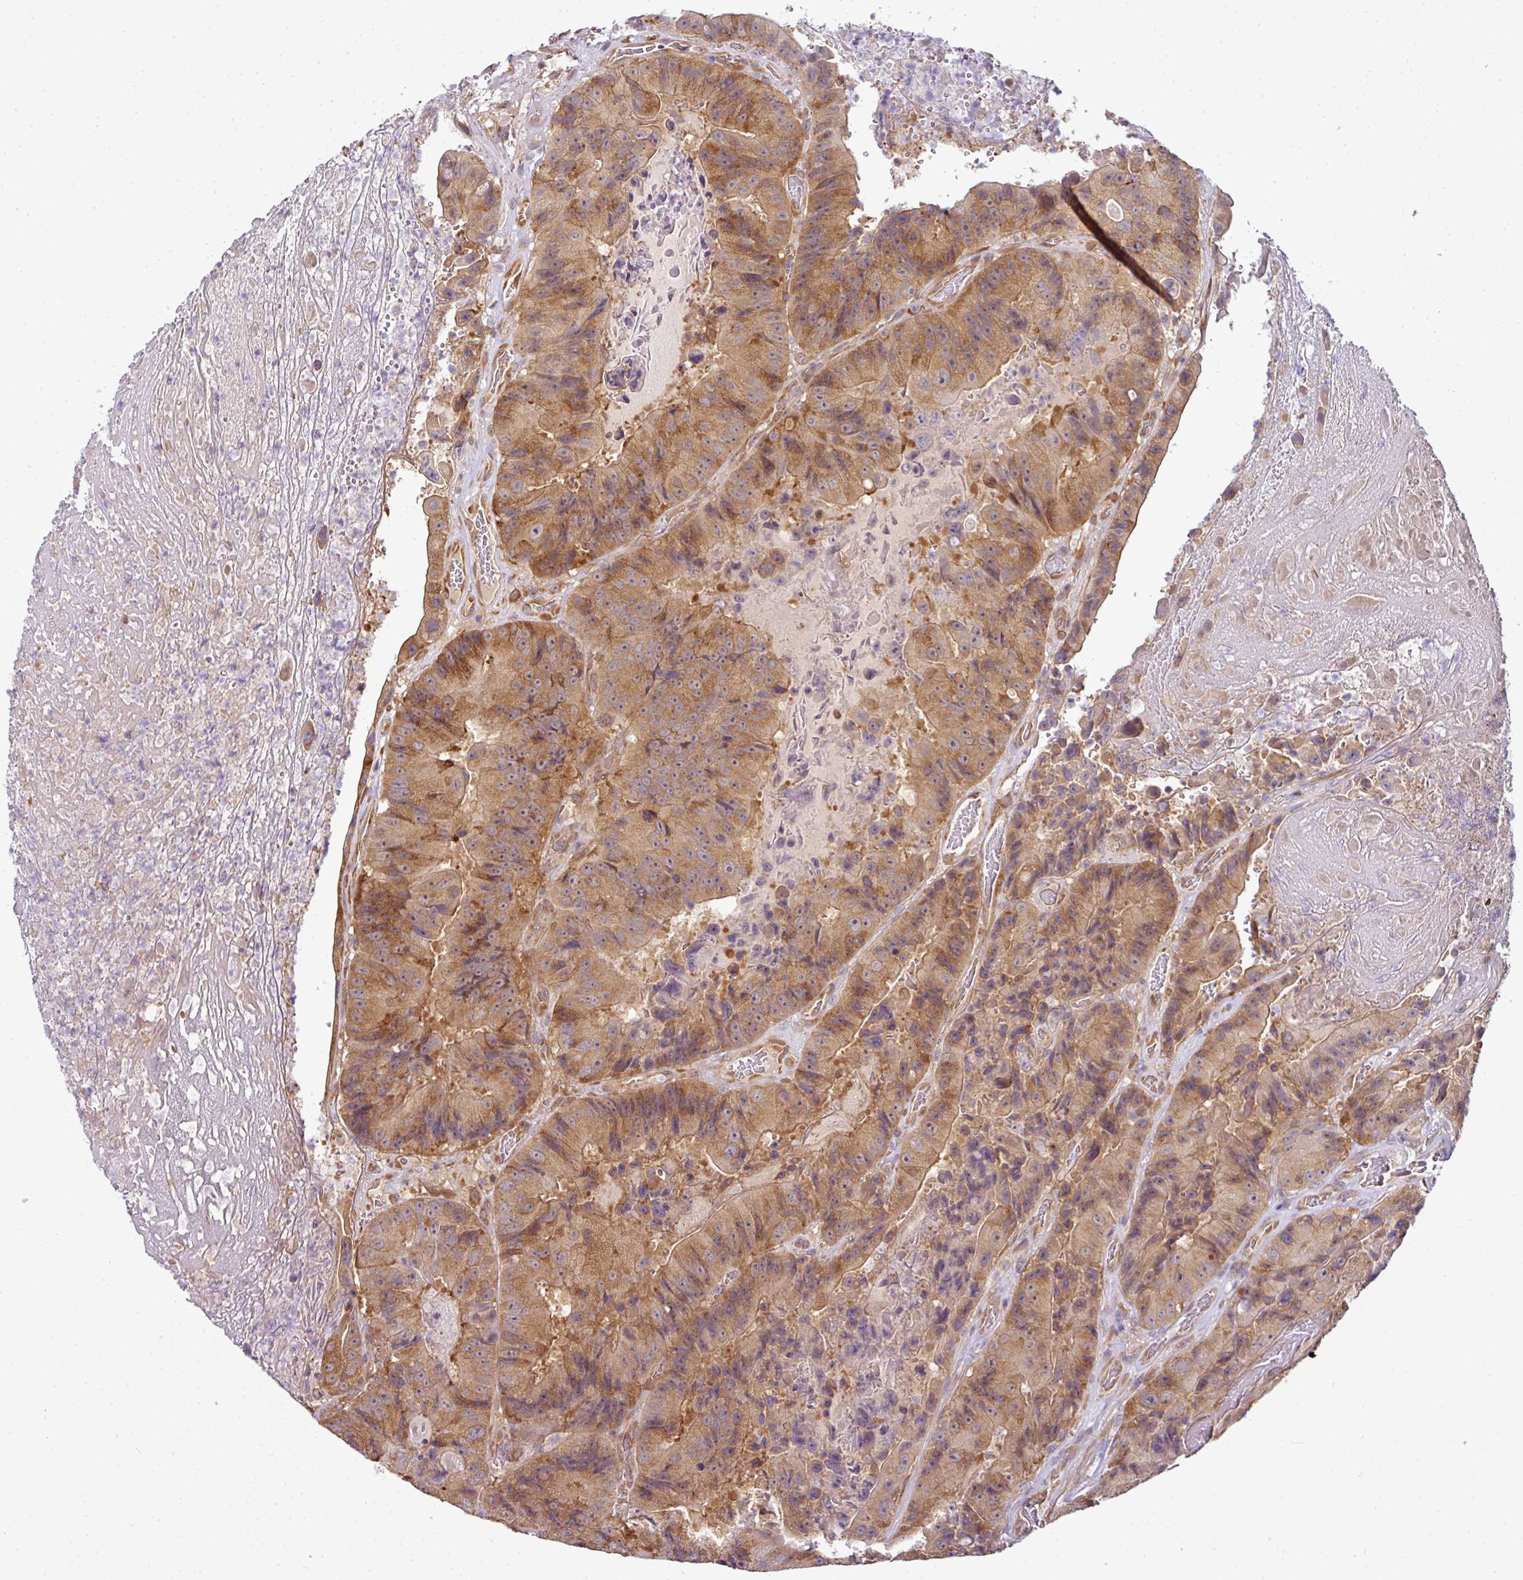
{"staining": {"intensity": "moderate", "quantity": ">75%", "location": "cytoplasmic/membranous"}, "tissue": "colorectal cancer", "cell_type": "Tumor cells", "image_type": "cancer", "snomed": [{"axis": "morphology", "description": "Adenocarcinoma, NOS"}, {"axis": "topography", "description": "Colon"}], "caption": "This micrograph demonstrates IHC staining of human colorectal cancer, with medium moderate cytoplasmic/membranous staining in approximately >75% of tumor cells.", "gene": "RBM4B", "patient": {"sex": "female", "age": 86}}